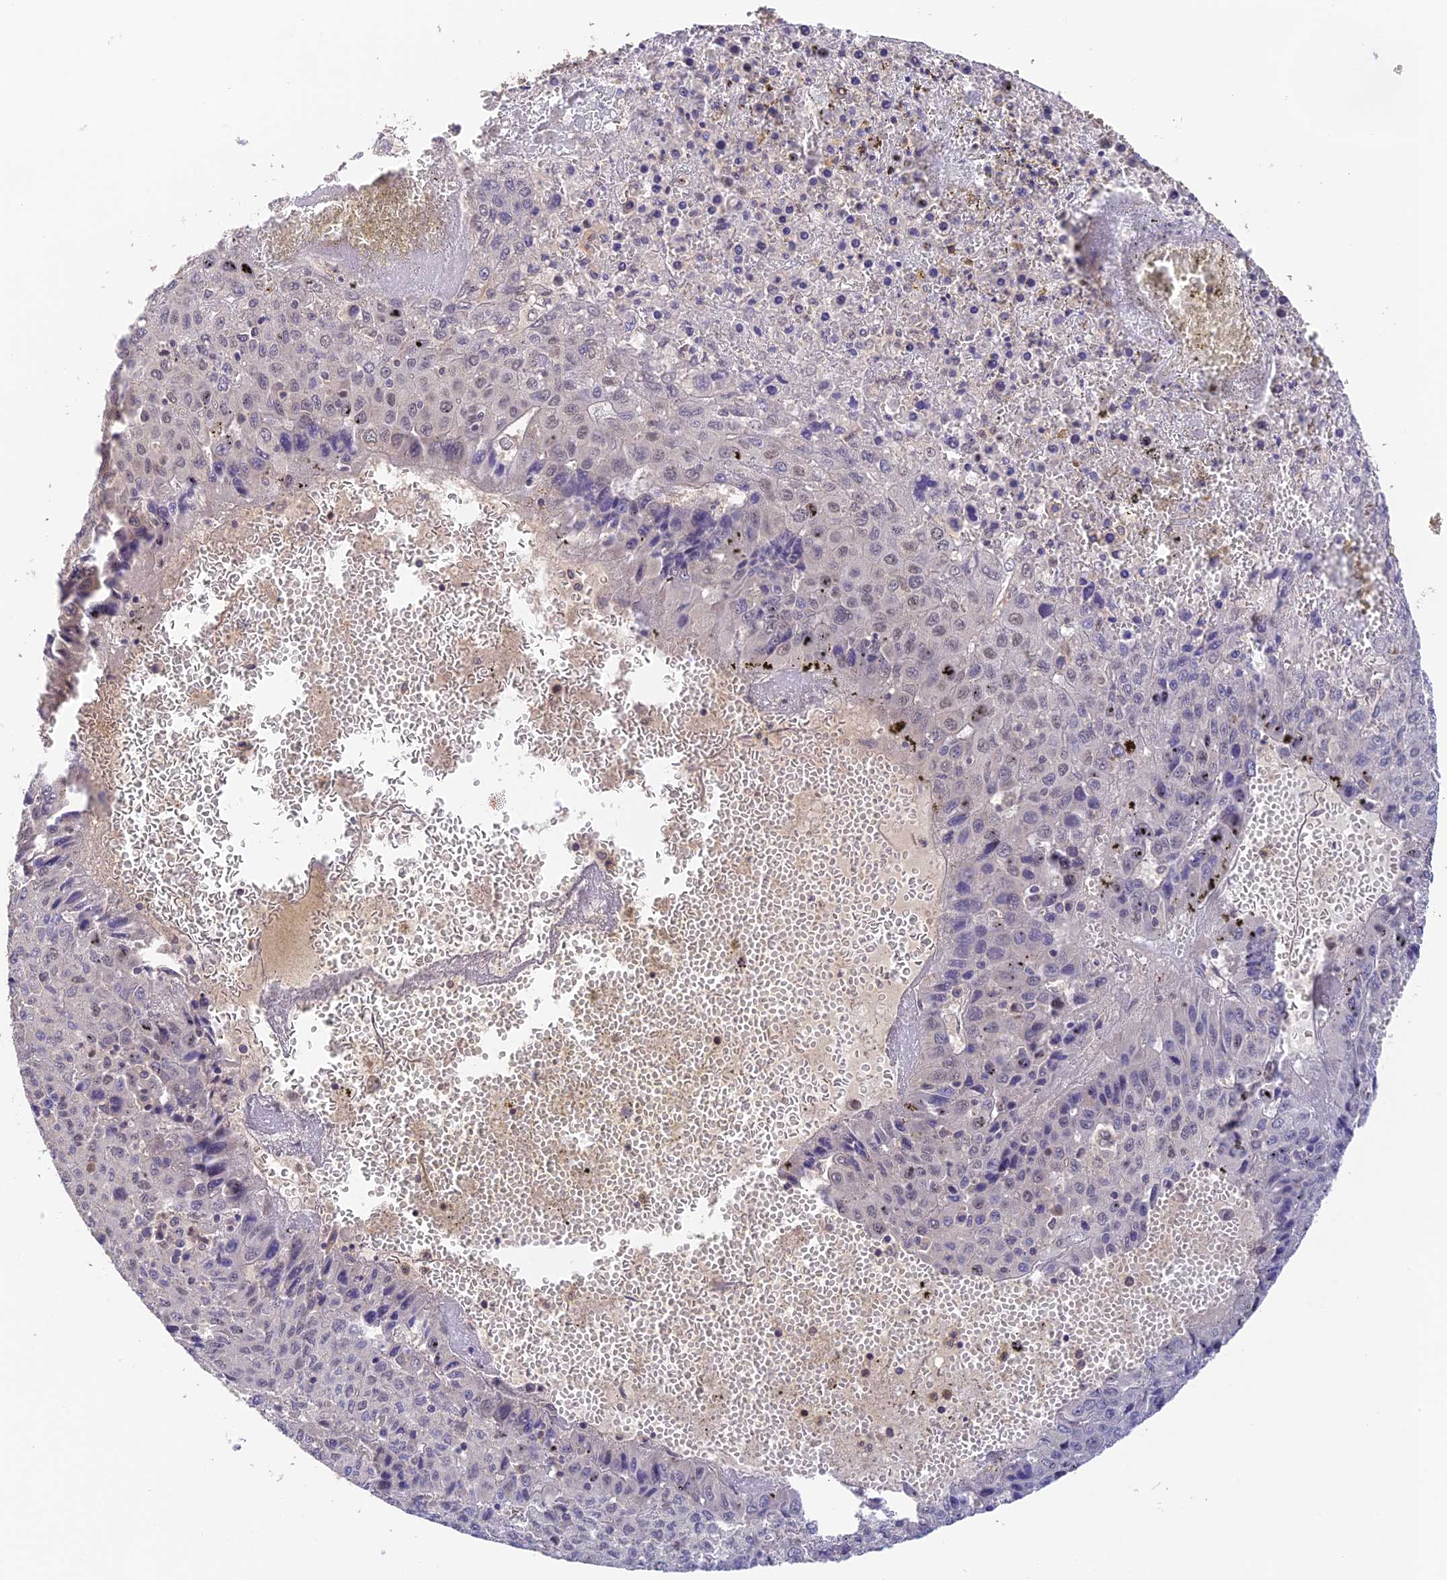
{"staining": {"intensity": "negative", "quantity": "none", "location": "none"}, "tissue": "liver cancer", "cell_type": "Tumor cells", "image_type": "cancer", "snomed": [{"axis": "morphology", "description": "Carcinoma, Hepatocellular, NOS"}, {"axis": "topography", "description": "Liver"}], "caption": "Liver cancer (hepatocellular carcinoma) was stained to show a protein in brown. There is no significant positivity in tumor cells. Brightfield microscopy of IHC stained with DAB (brown) and hematoxylin (blue), captured at high magnification.", "gene": "ZNF436", "patient": {"sex": "female", "age": 53}}